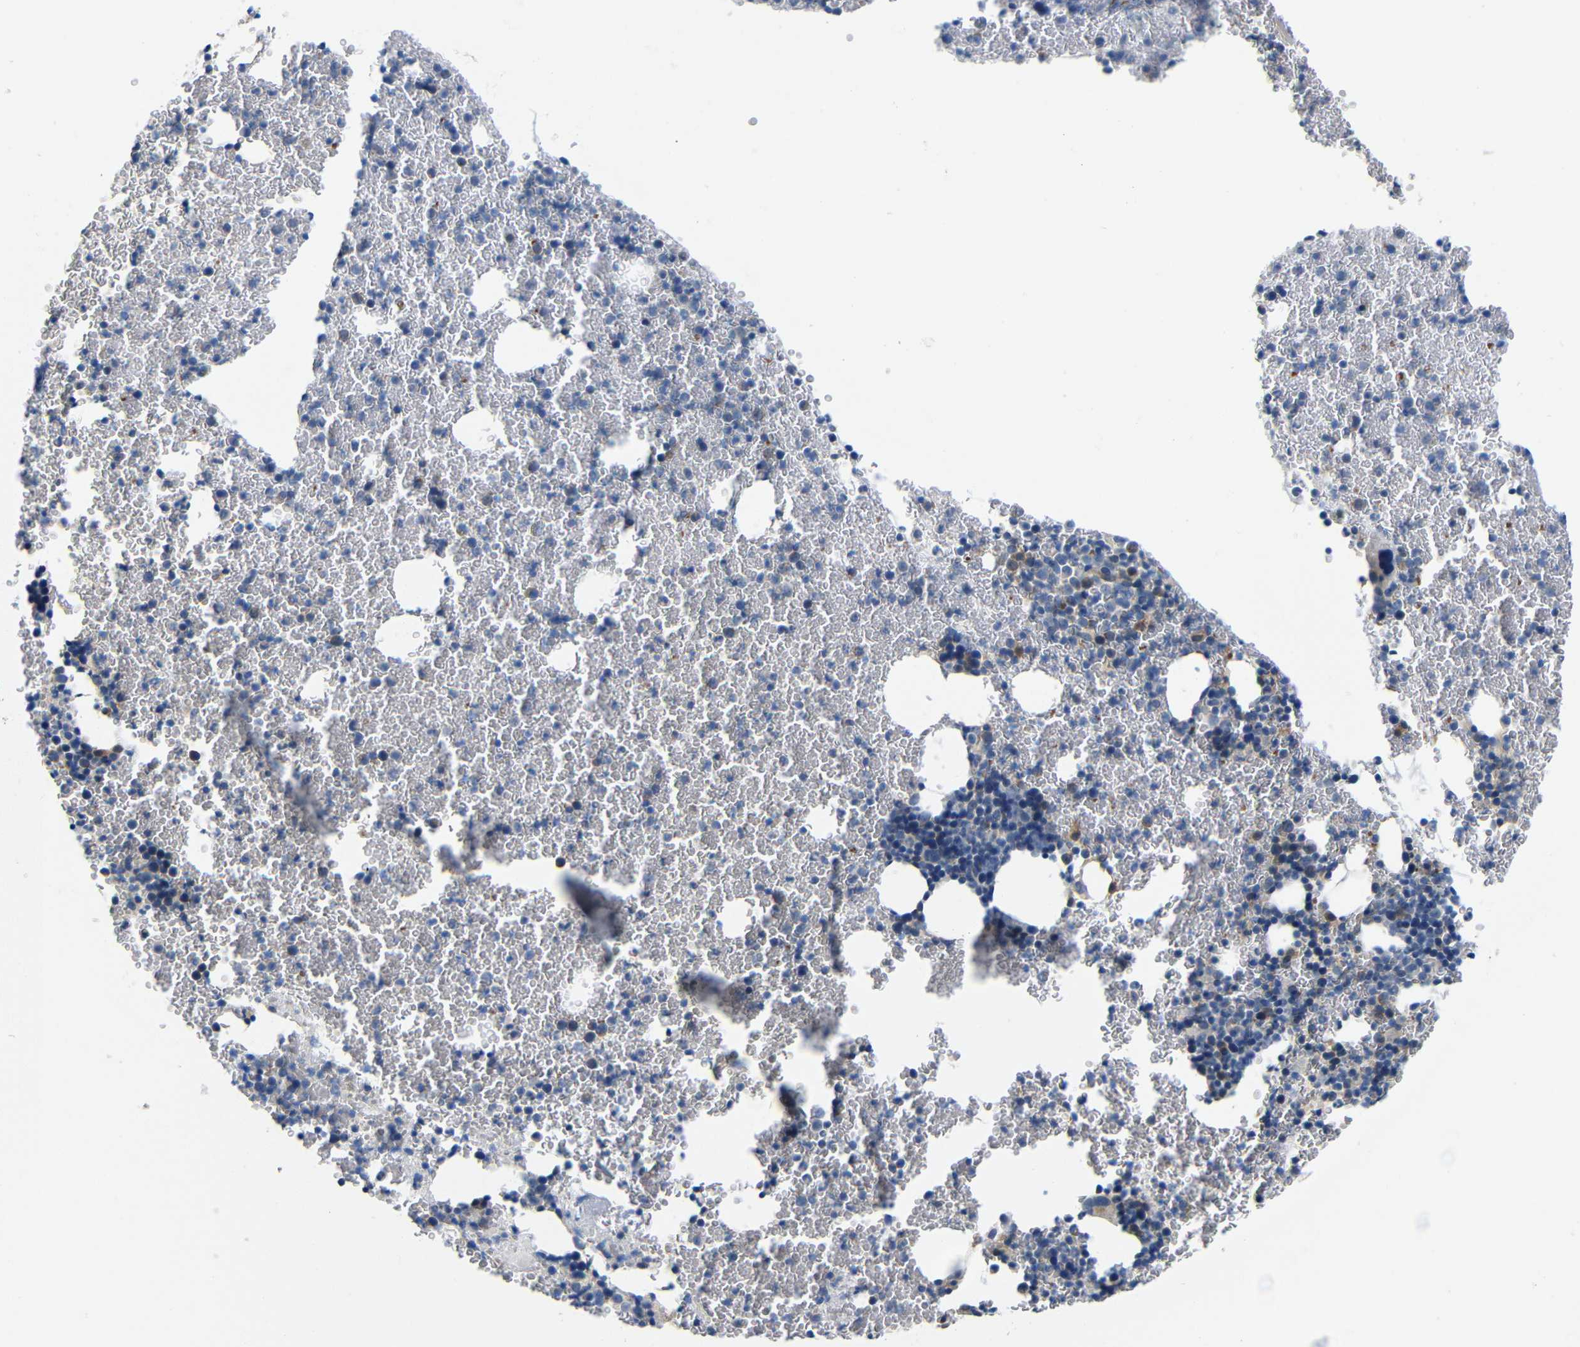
{"staining": {"intensity": "weak", "quantity": "<25%", "location": "cytoplasmic/membranous"}, "tissue": "bone marrow", "cell_type": "Hematopoietic cells", "image_type": "normal", "snomed": [{"axis": "morphology", "description": "Normal tissue, NOS"}, {"axis": "morphology", "description": "Inflammation, NOS"}, {"axis": "topography", "description": "Bone marrow"}], "caption": "Immunohistochemical staining of normal human bone marrow displays no significant expression in hematopoietic cells. (DAB (3,3'-diaminobenzidine) immunohistochemistry (IHC) visualized using brightfield microscopy, high magnification).", "gene": "TBC1D32", "patient": {"sex": "female", "age": 17}}